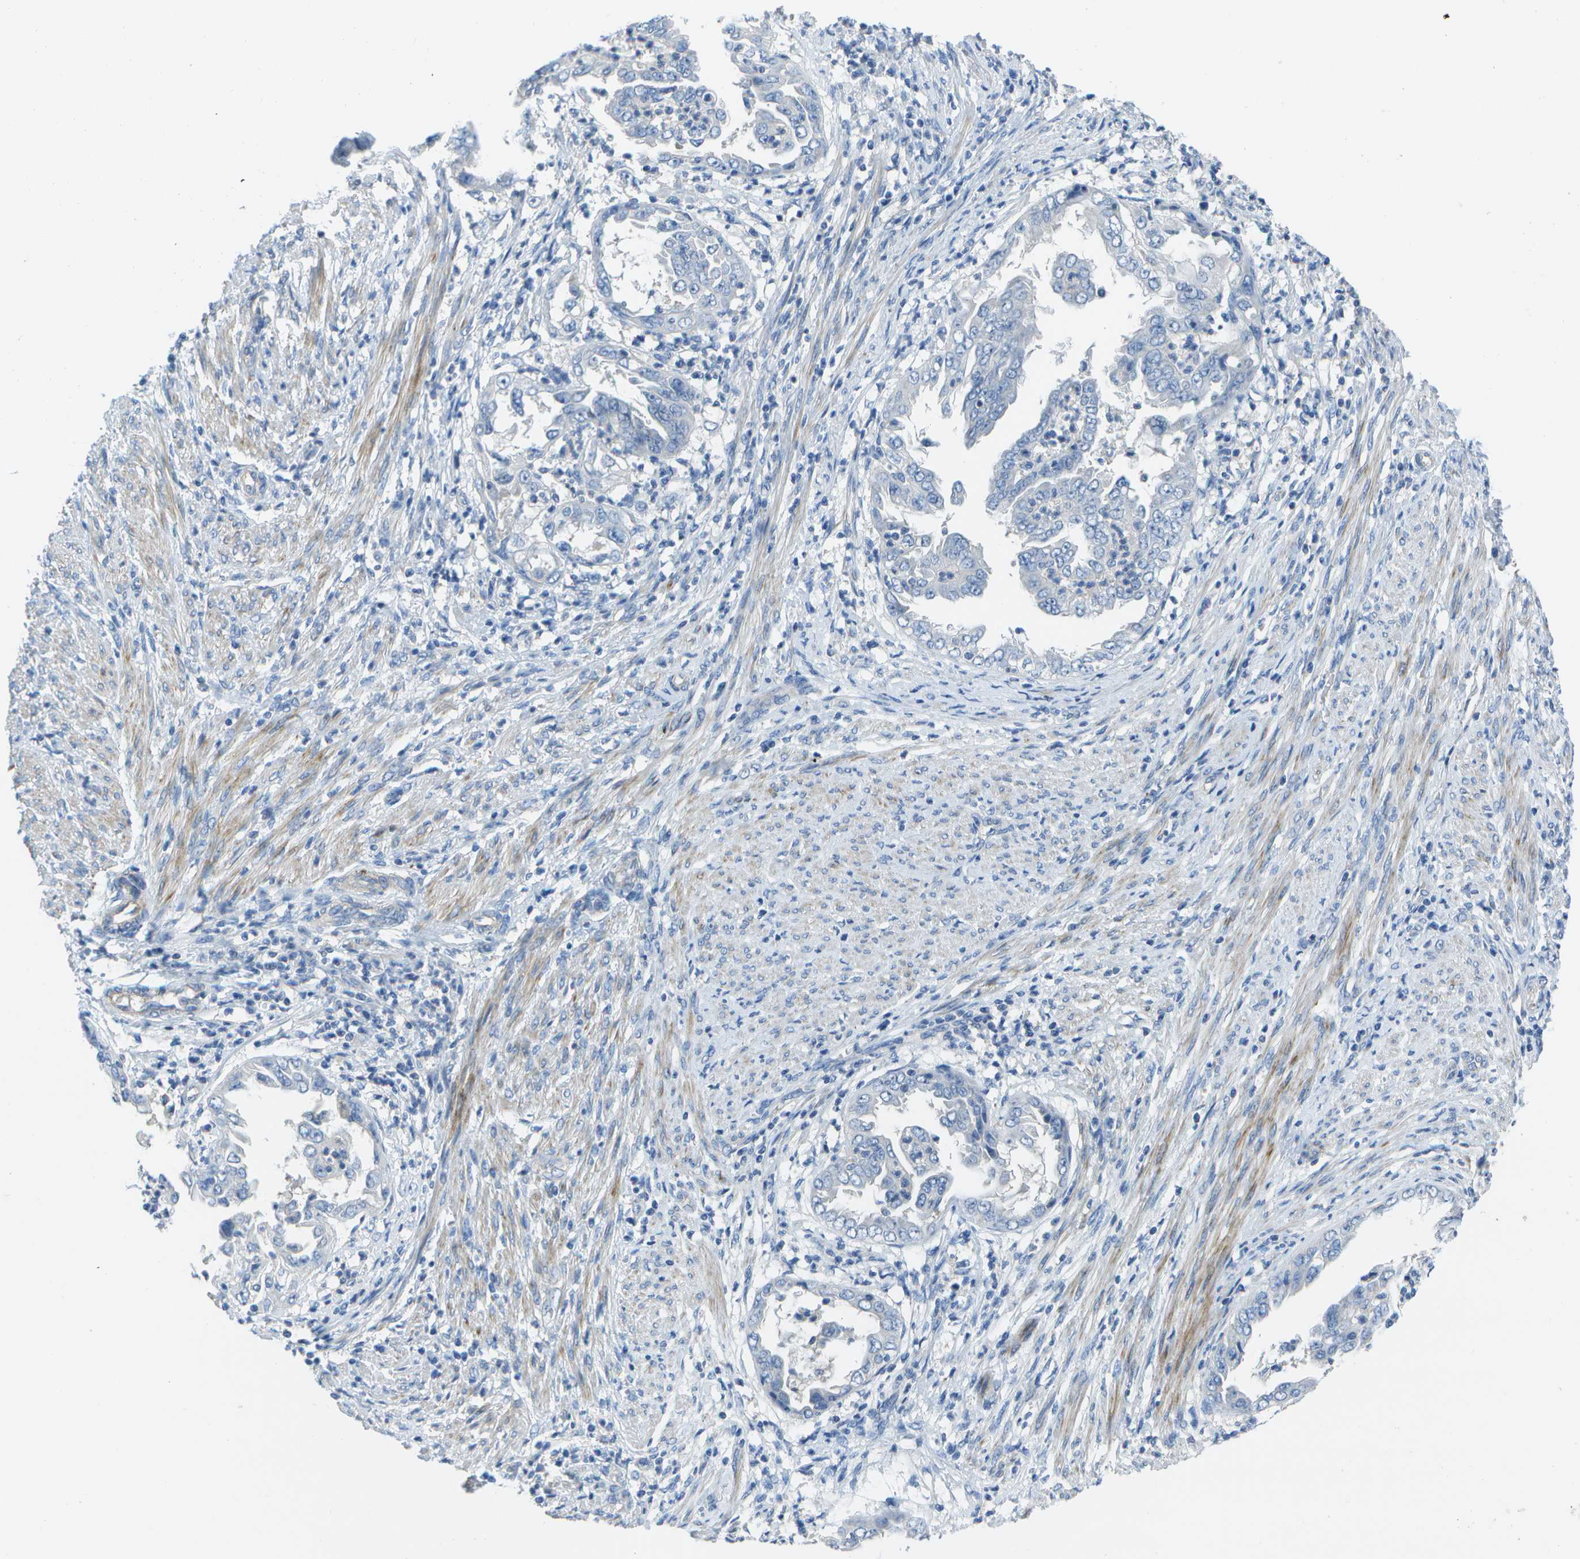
{"staining": {"intensity": "negative", "quantity": "none", "location": "none"}, "tissue": "endometrial cancer", "cell_type": "Tumor cells", "image_type": "cancer", "snomed": [{"axis": "morphology", "description": "Adenocarcinoma, NOS"}, {"axis": "topography", "description": "Endometrium"}], "caption": "This is an immunohistochemistry micrograph of endometrial cancer (adenocarcinoma). There is no positivity in tumor cells.", "gene": "DCT", "patient": {"sex": "female", "age": 85}}